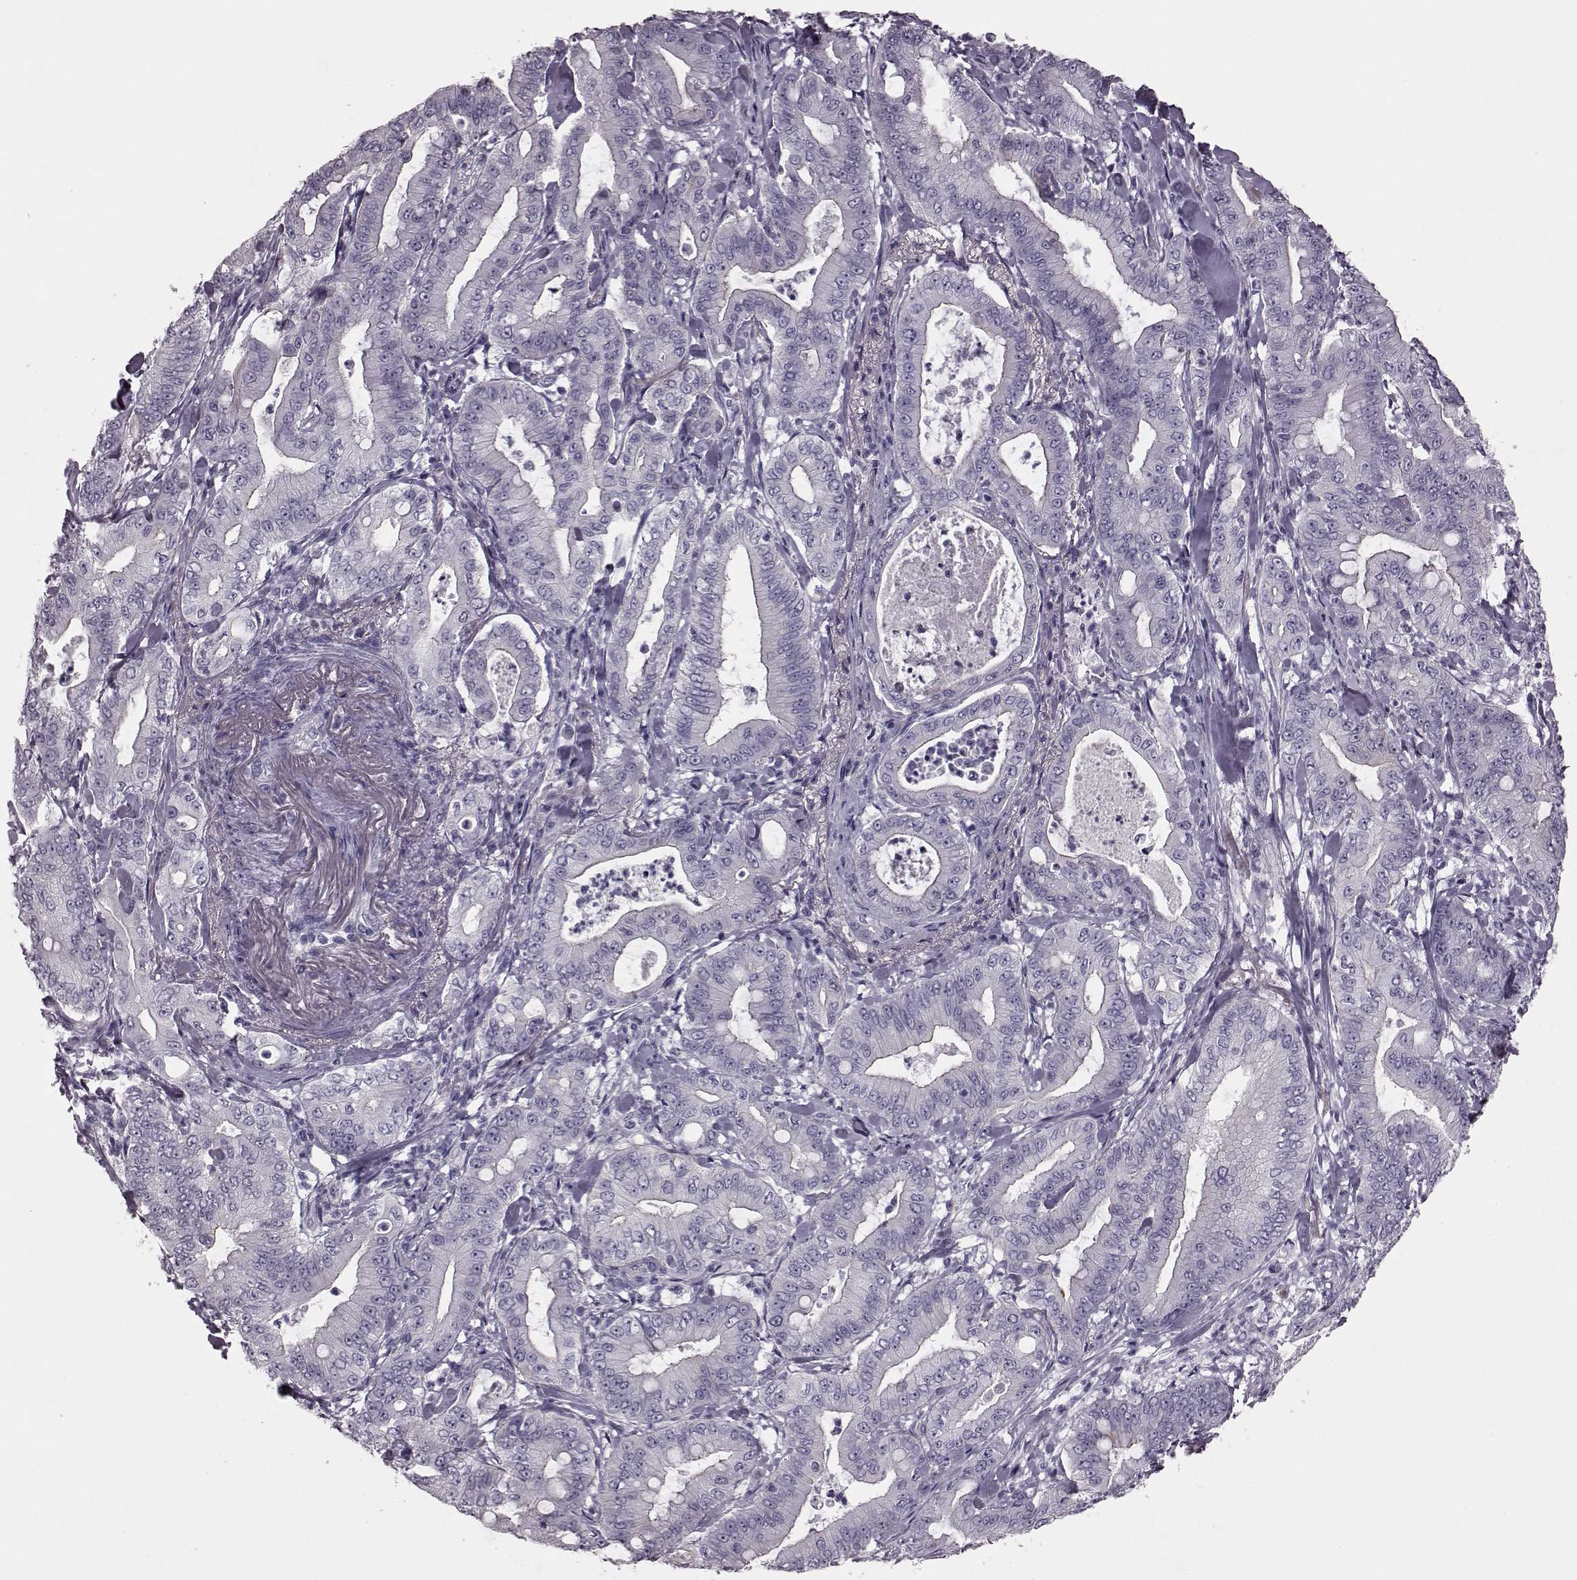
{"staining": {"intensity": "negative", "quantity": "none", "location": "none"}, "tissue": "pancreatic cancer", "cell_type": "Tumor cells", "image_type": "cancer", "snomed": [{"axis": "morphology", "description": "Adenocarcinoma, NOS"}, {"axis": "topography", "description": "Pancreas"}], "caption": "High magnification brightfield microscopy of pancreatic adenocarcinoma stained with DAB (brown) and counterstained with hematoxylin (blue): tumor cells show no significant positivity.", "gene": "SNTG1", "patient": {"sex": "male", "age": 71}}